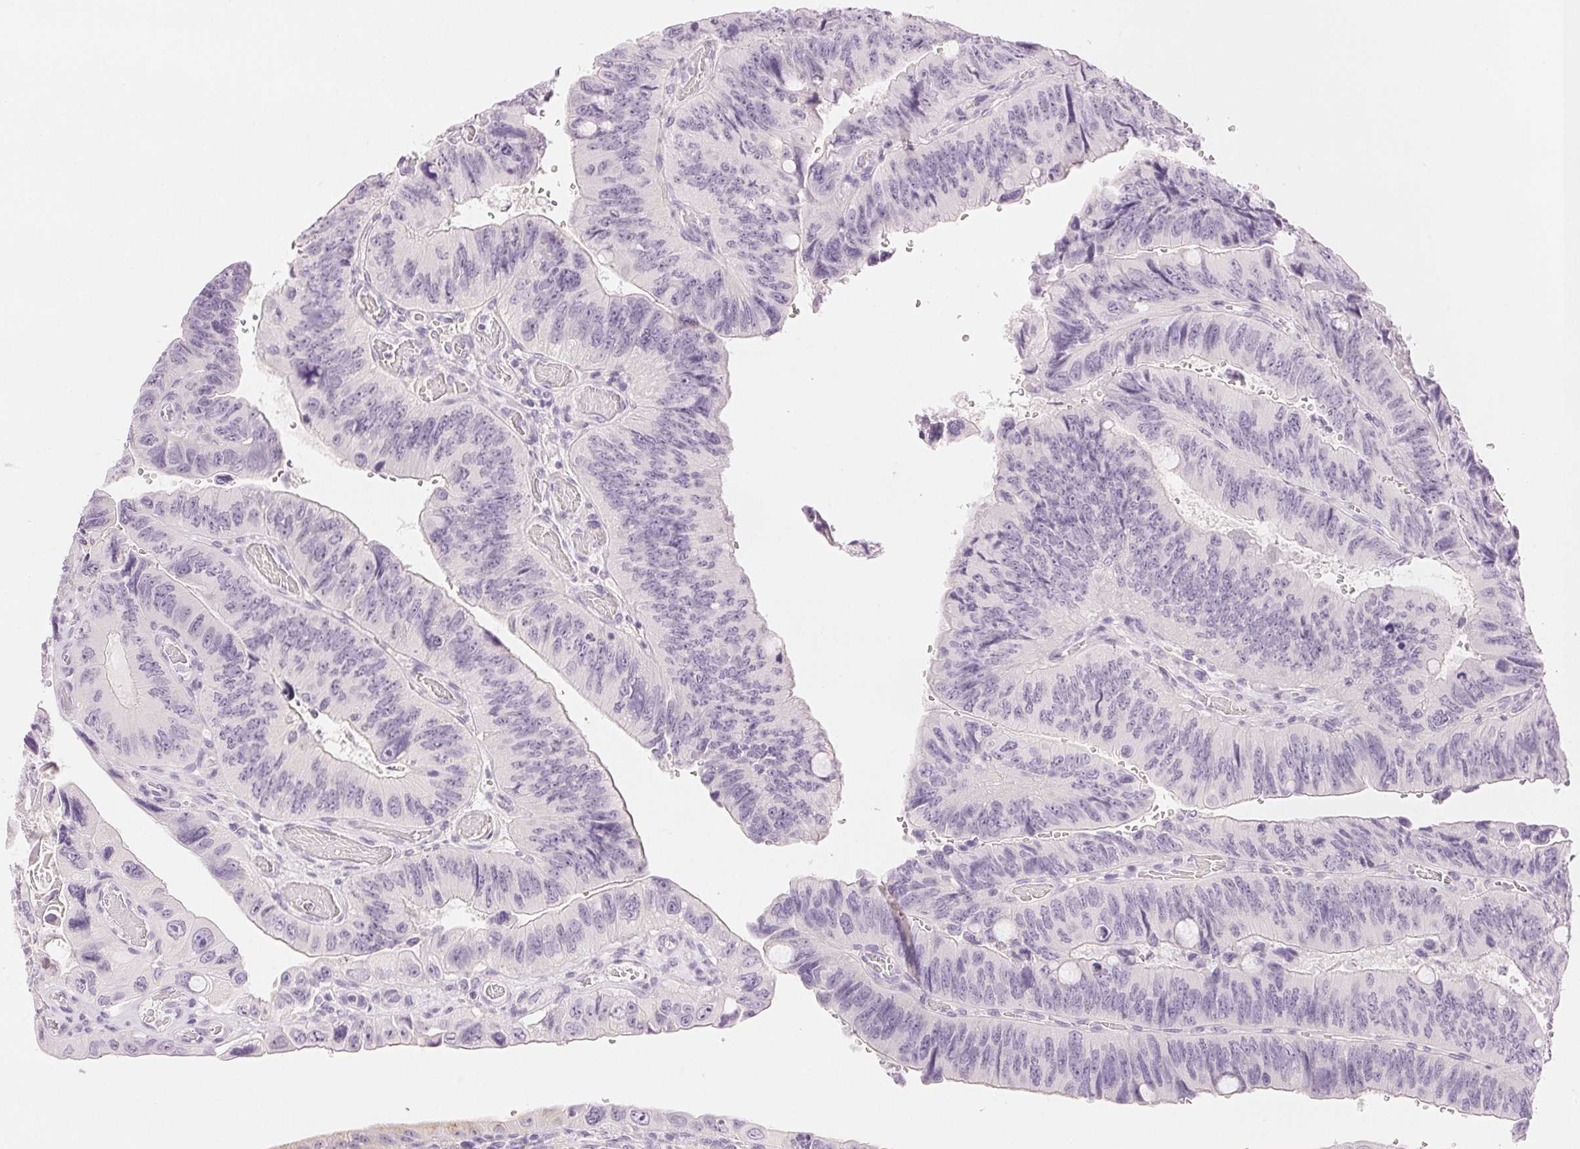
{"staining": {"intensity": "negative", "quantity": "none", "location": "none"}, "tissue": "colorectal cancer", "cell_type": "Tumor cells", "image_type": "cancer", "snomed": [{"axis": "morphology", "description": "Adenocarcinoma, NOS"}, {"axis": "topography", "description": "Colon"}], "caption": "Immunohistochemistry image of neoplastic tissue: colorectal cancer (adenocarcinoma) stained with DAB (3,3'-diaminobenzidine) shows no significant protein staining in tumor cells. (DAB immunohistochemistry visualized using brightfield microscopy, high magnification).", "gene": "SLC5A2", "patient": {"sex": "female", "age": 84}}